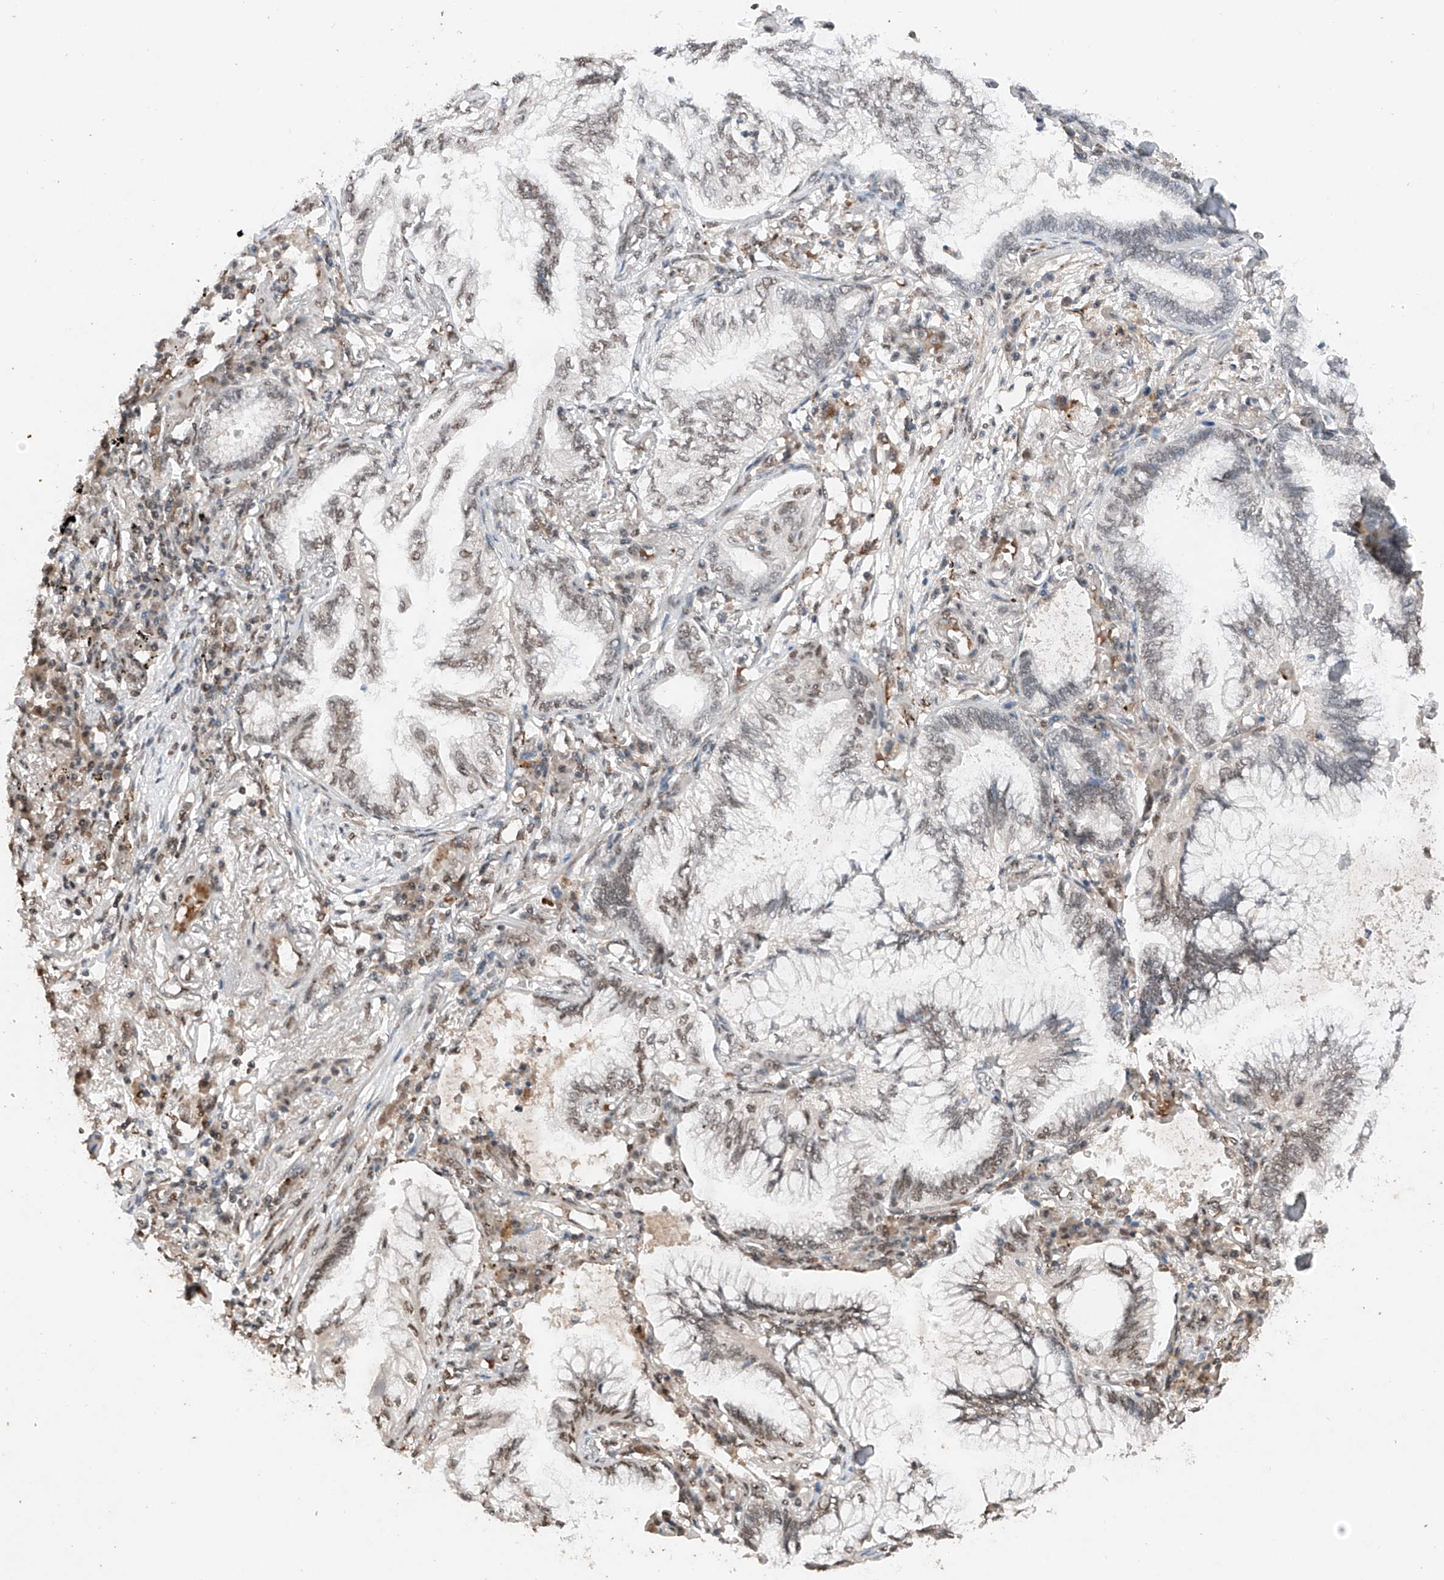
{"staining": {"intensity": "weak", "quantity": "25%-75%", "location": "nuclear"}, "tissue": "lung cancer", "cell_type": "Tumor cells", "image_type": "cancer", "snomed": [{"axis": "morphology", "description": "Adenocarcinoma, NOS"}, {"axis": "topography", "description": "Lung"}], "caption": "A photomicrograph of human lung adenocarcinoma stained for a protein exhibits weak nuclear brown staining in tumor cells. The staining was performed using DAB (3,3'-diaminobenzidine), with brown indicating positive protein expression. Nuclei are stained blue with hematoxylin.", "gene": "TBX4", "patient": {"sex": "female", "age": 70}}